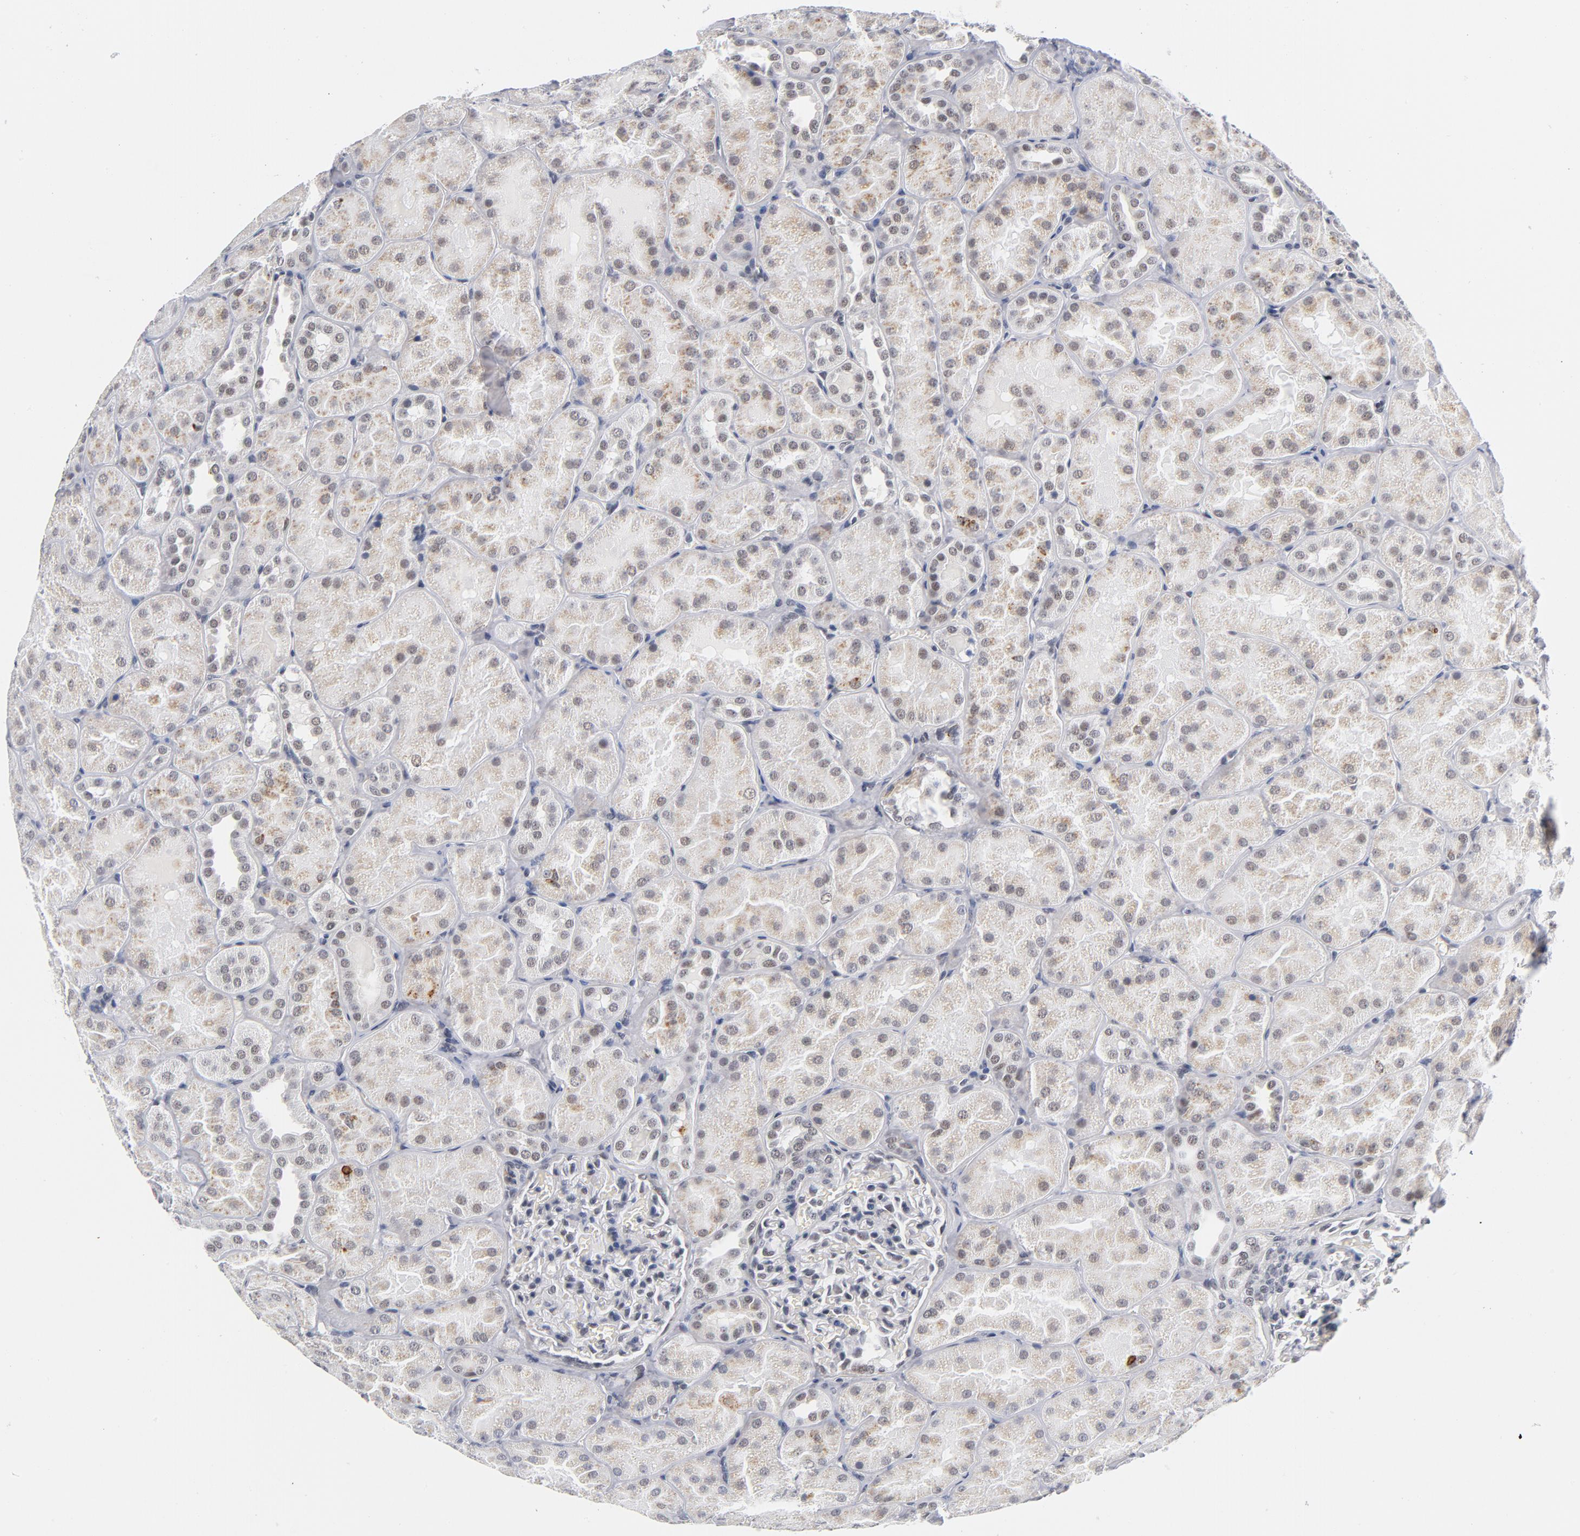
{"staining": {"intensity": "negative", "quantity": "none", "location": "none"}, "tissue": "kidney", "cell_type": "Cells in glomeruli", "image_type": "normal", "snomed": [{"axis": "morphology", "description": "Normal tissue, NOS"}, {"axis": "topography", "description": "Kidney"}], "caption": "IHC of unremarkable human kidney exhibits no expression in cells in glomeruli.", "gene": "BAP1", "patient": {"sex": "male", "age": 28}}